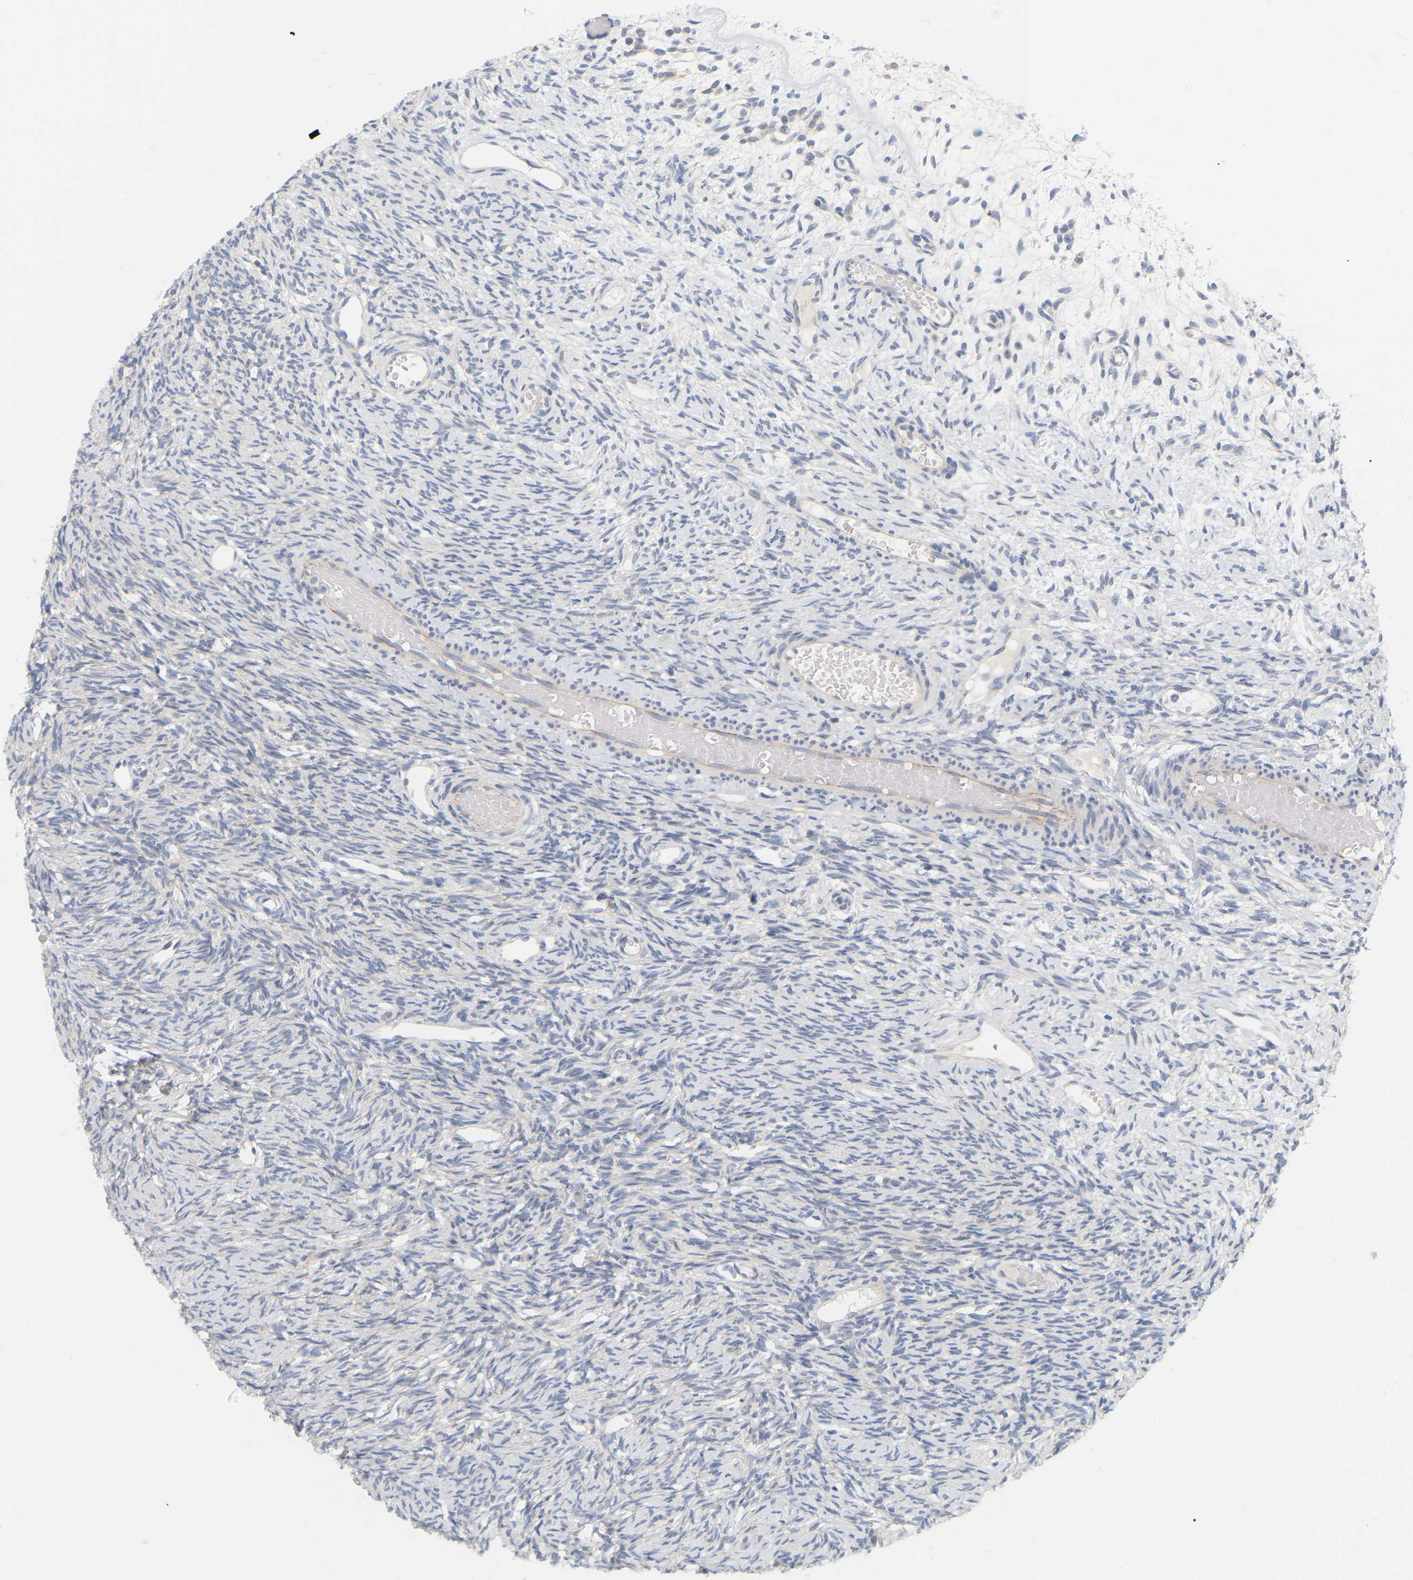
{"staining": {"intensity": "negative", "quantity": "none", "location": "none"}, "tissue": "ovary", "cell_type": "Ovarian stroma cells", "image_type": "normal", "snomed": [{"axis": "morphology", "description": "Normal tissue, NOS"}, {"axis": "topography", "description": "Ovary"}], "caption": "There is no significant positivity in ovarian stroma cells of ovary. The staining is performed using DAB brown chromogen with nuclei counter-stained in using hematoxylin.", "gene": "MINDY4", "patient": {"sex": "female", "age": 33}}